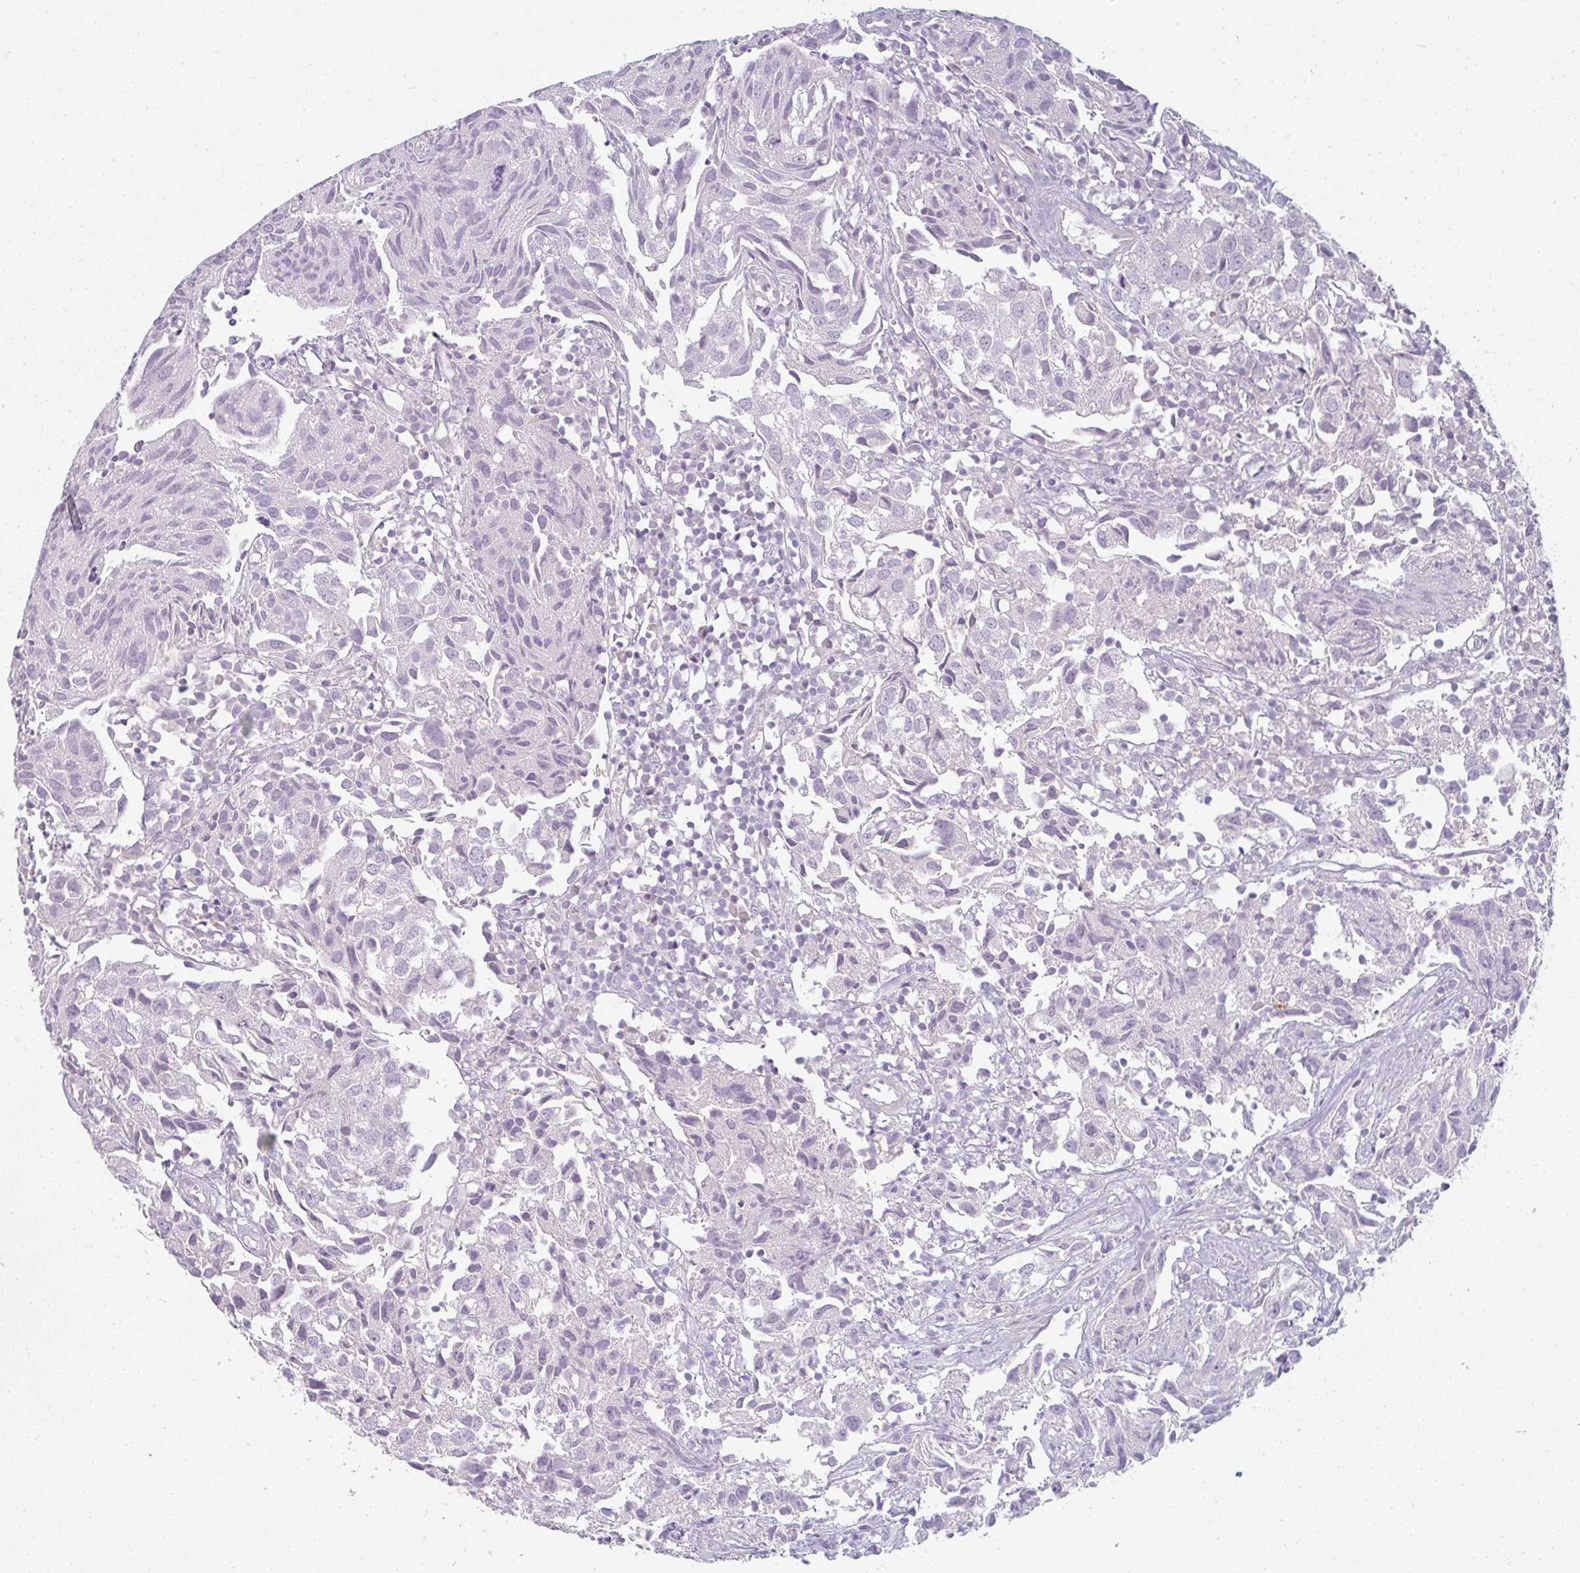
{"staining": {"intensity": "negative", "quantity": "none", "location": "none"}, "tissue": "urothelial cancer", "cell_type": "Tumor cells", "image_type": "cancer", "snomed": [{"axis": "morphology", "description": "Urothelial carcinoma, High grade"}, {"axis": "topography", "description": "Urinary bladder"}], "caption": "Immunohistochemistry photomicrograph of neoplastic tissue: human urothelial cancer stained with DAB reveals no significant protein staining in tumor cells. (Brightfield microscopy of DAB IHC at high magnification).", "gene": "PPFIA4", "patient": {"sex": "female", "age": 75}}